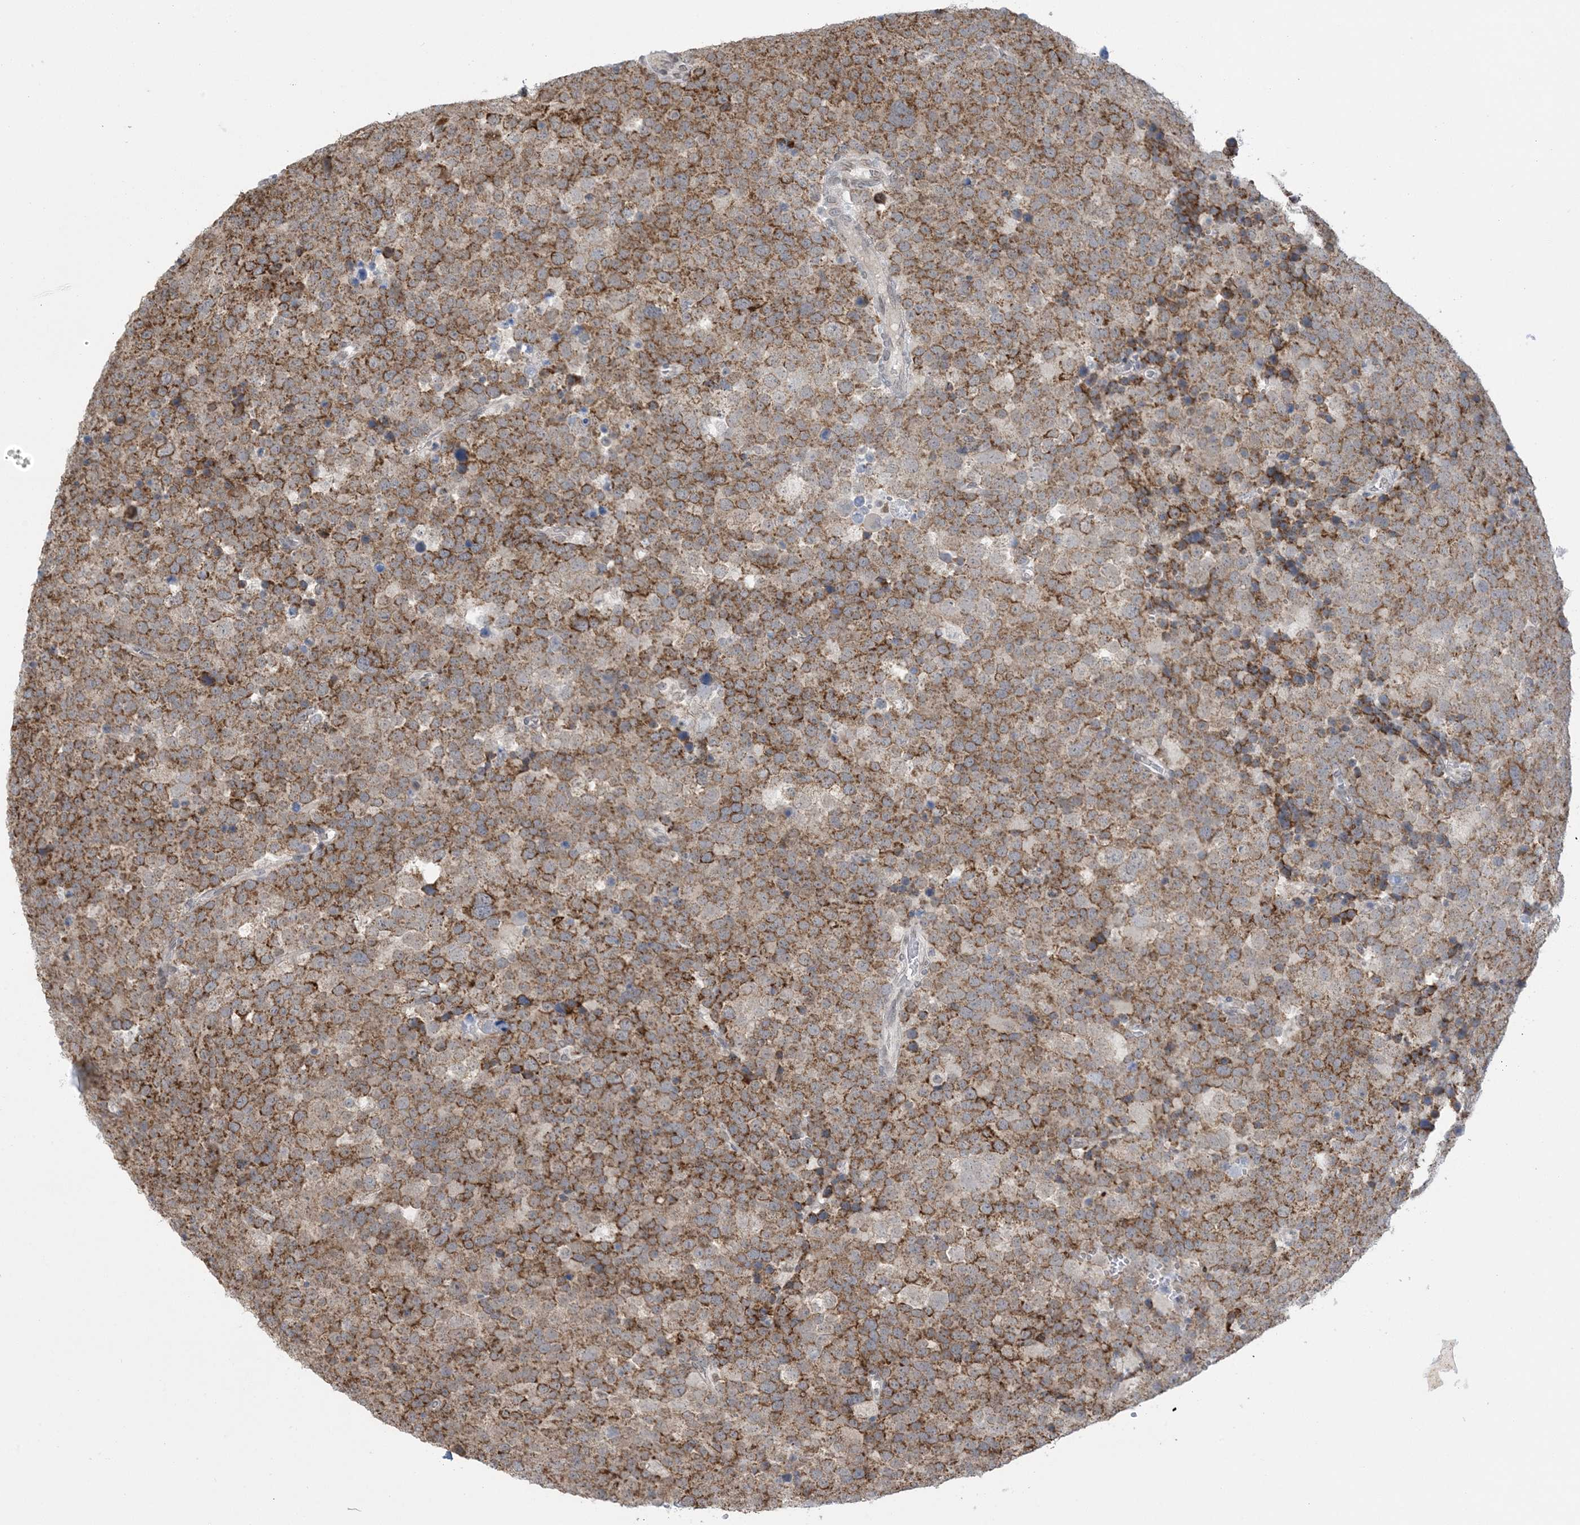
{"staining": {"intensity": "moderate", "quantity": ">75%", "location": "cytoplasmic/membranous"}, "tissue": "testis cancer", "cell_type": "Tumor cells", "image_type": "cancer", "snomed": [{"axis": "morphology", "description": "Seminoma, NOS"}, {"axis": "topography", "description": "Testis"}], "caption": "The photomicrograph exhibits immunohistochemical staining of seminoma (testis). There is moderate cytoplasmic/membranous staining is identified in about >75% of tumor cells.", "gene": "TRMT10C", "patient": {"sex": "male", "age": 71}}